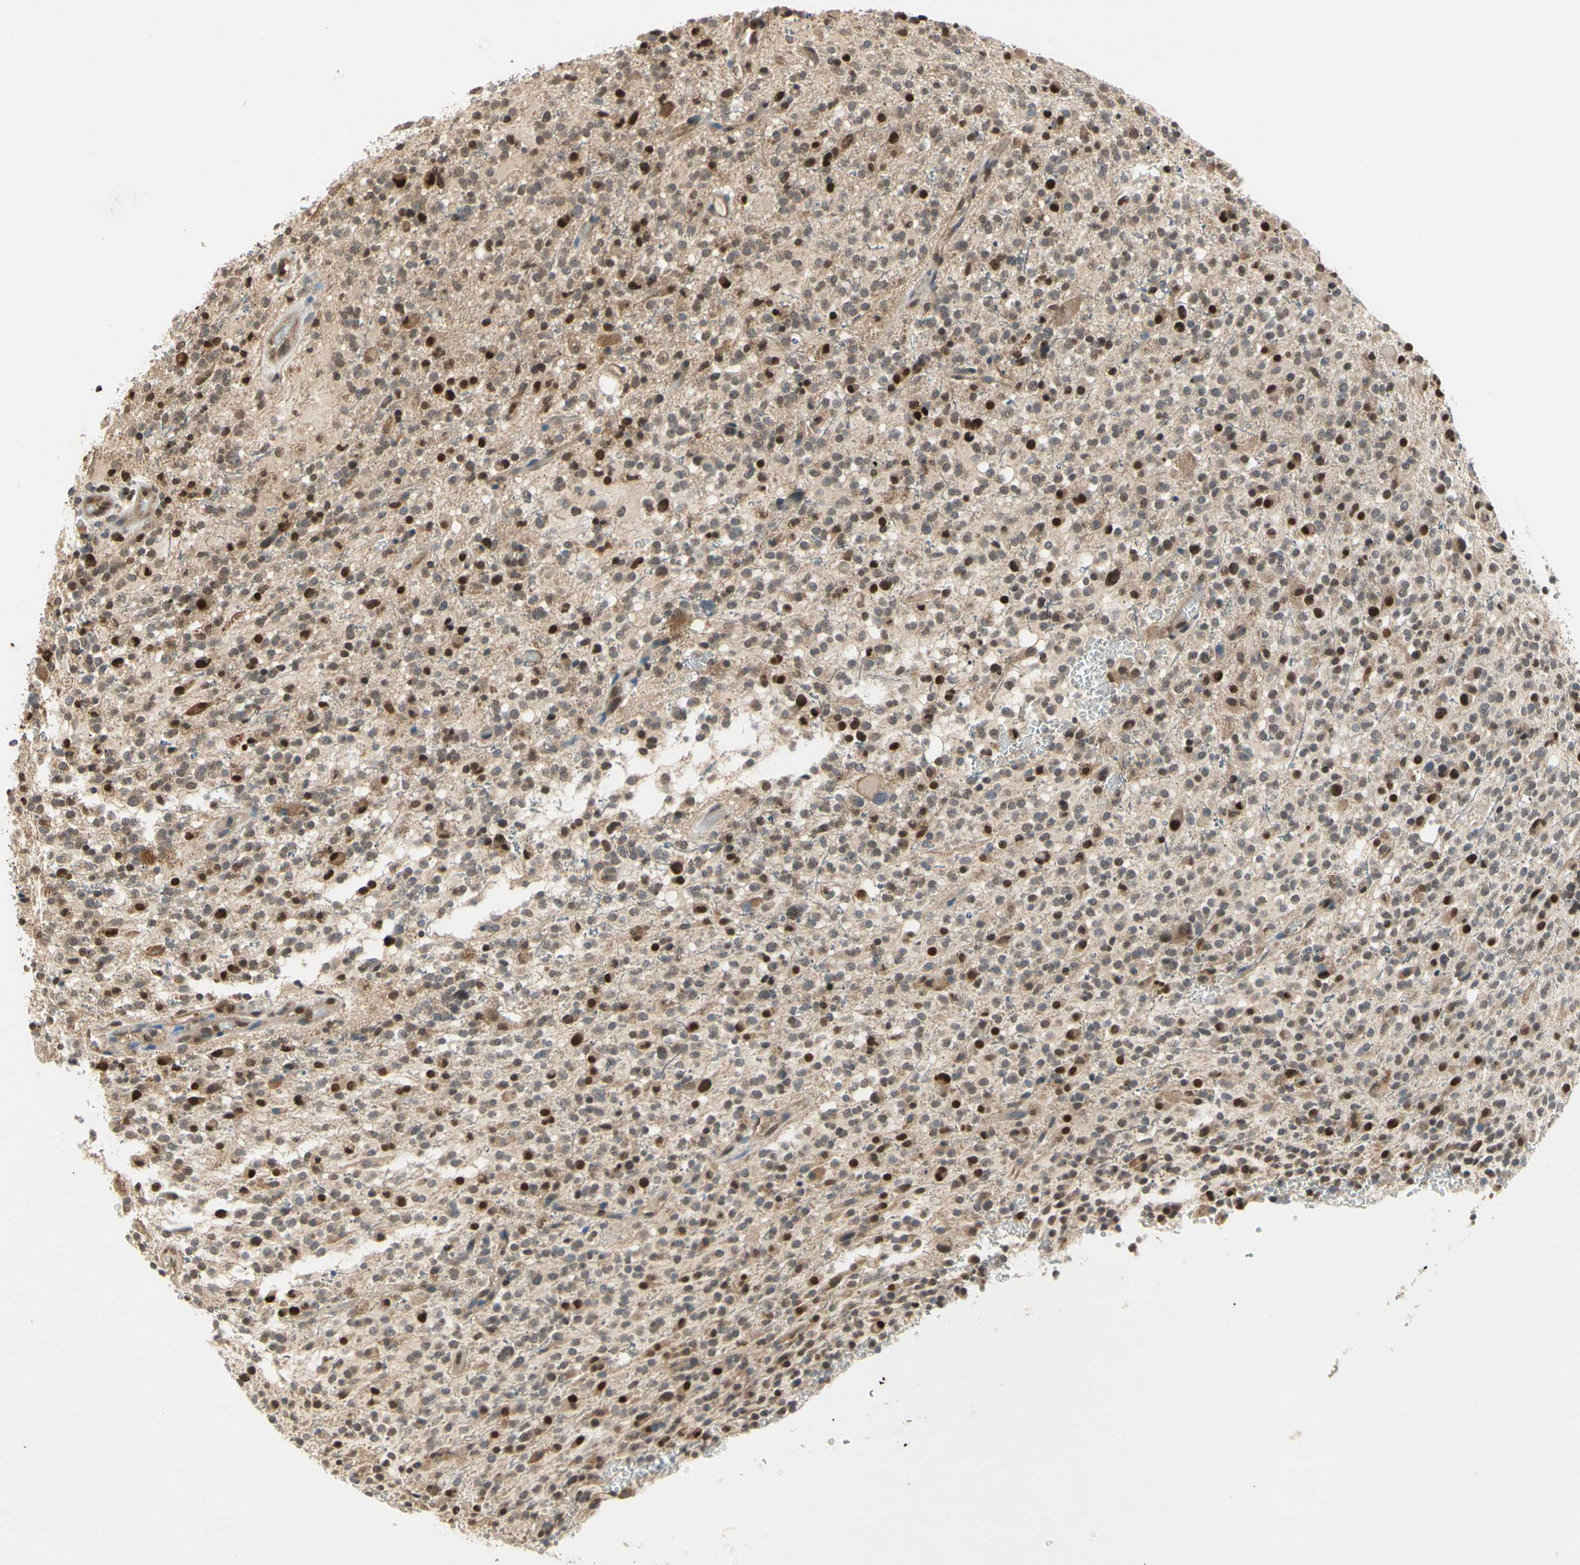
{"staining": {"intensity": "strong", "quantity": ">75%", "location": "nuclear"}, "tissue": "glioma", "cell_type": "Tumor cells", "image_type": "cancer", "snomed": [{"axis": "morphology", "description": "Glioma, malignant, High grade"}, {"axis": "topography", "description": "Brain"}], "caption": "Immunohistochemical staining of glioma displays high levels of strong nuclear protein expression in approximately >75% of tumor cells. Immunohistochemistry stains the protein of interest in brown and the nuclei are stained blue.", "gene": "GSR", "patient": {"sex": "male", "age": 48}}